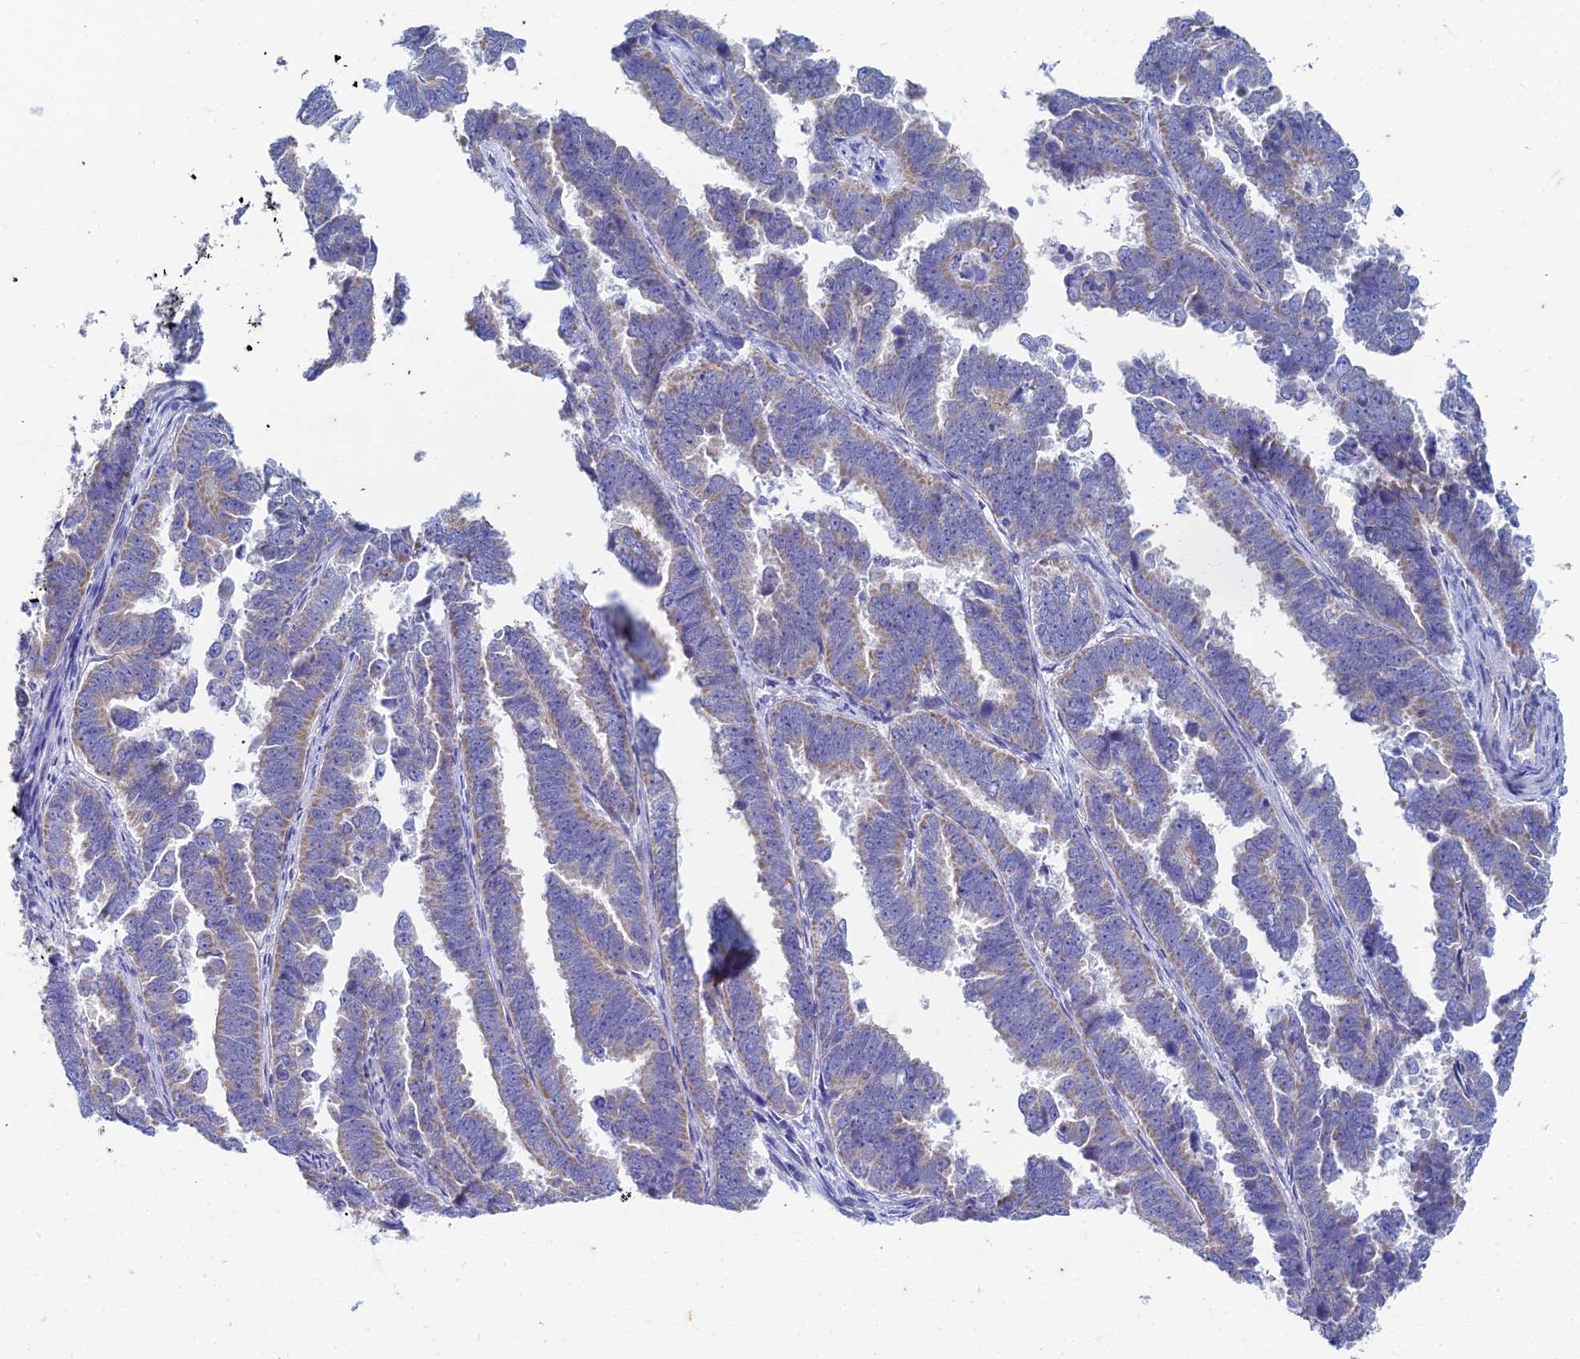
{"staining": {"intensity": "weak", "quantity": "25%-75%", "location": "cytoplasmic/membranous"}, "tissue": "endometrial cancer", "cell_type": "Tumor cells", "image_type": "cancer", "snomed": [{"axis": "morphology", "description": "Adenocarcinoma, NOS"}, {"axis": "topography", "description": "Endometrium"}], "caption": "Human adenocarcinoma (endometrial) stained for a protein (brown) shows weak cytoplasmic/membranous positive positivity in approximately 25%-75% of tumor cells.", "gene": "EEF2KMT", "patient": {"sex": "female", "age": 75}}